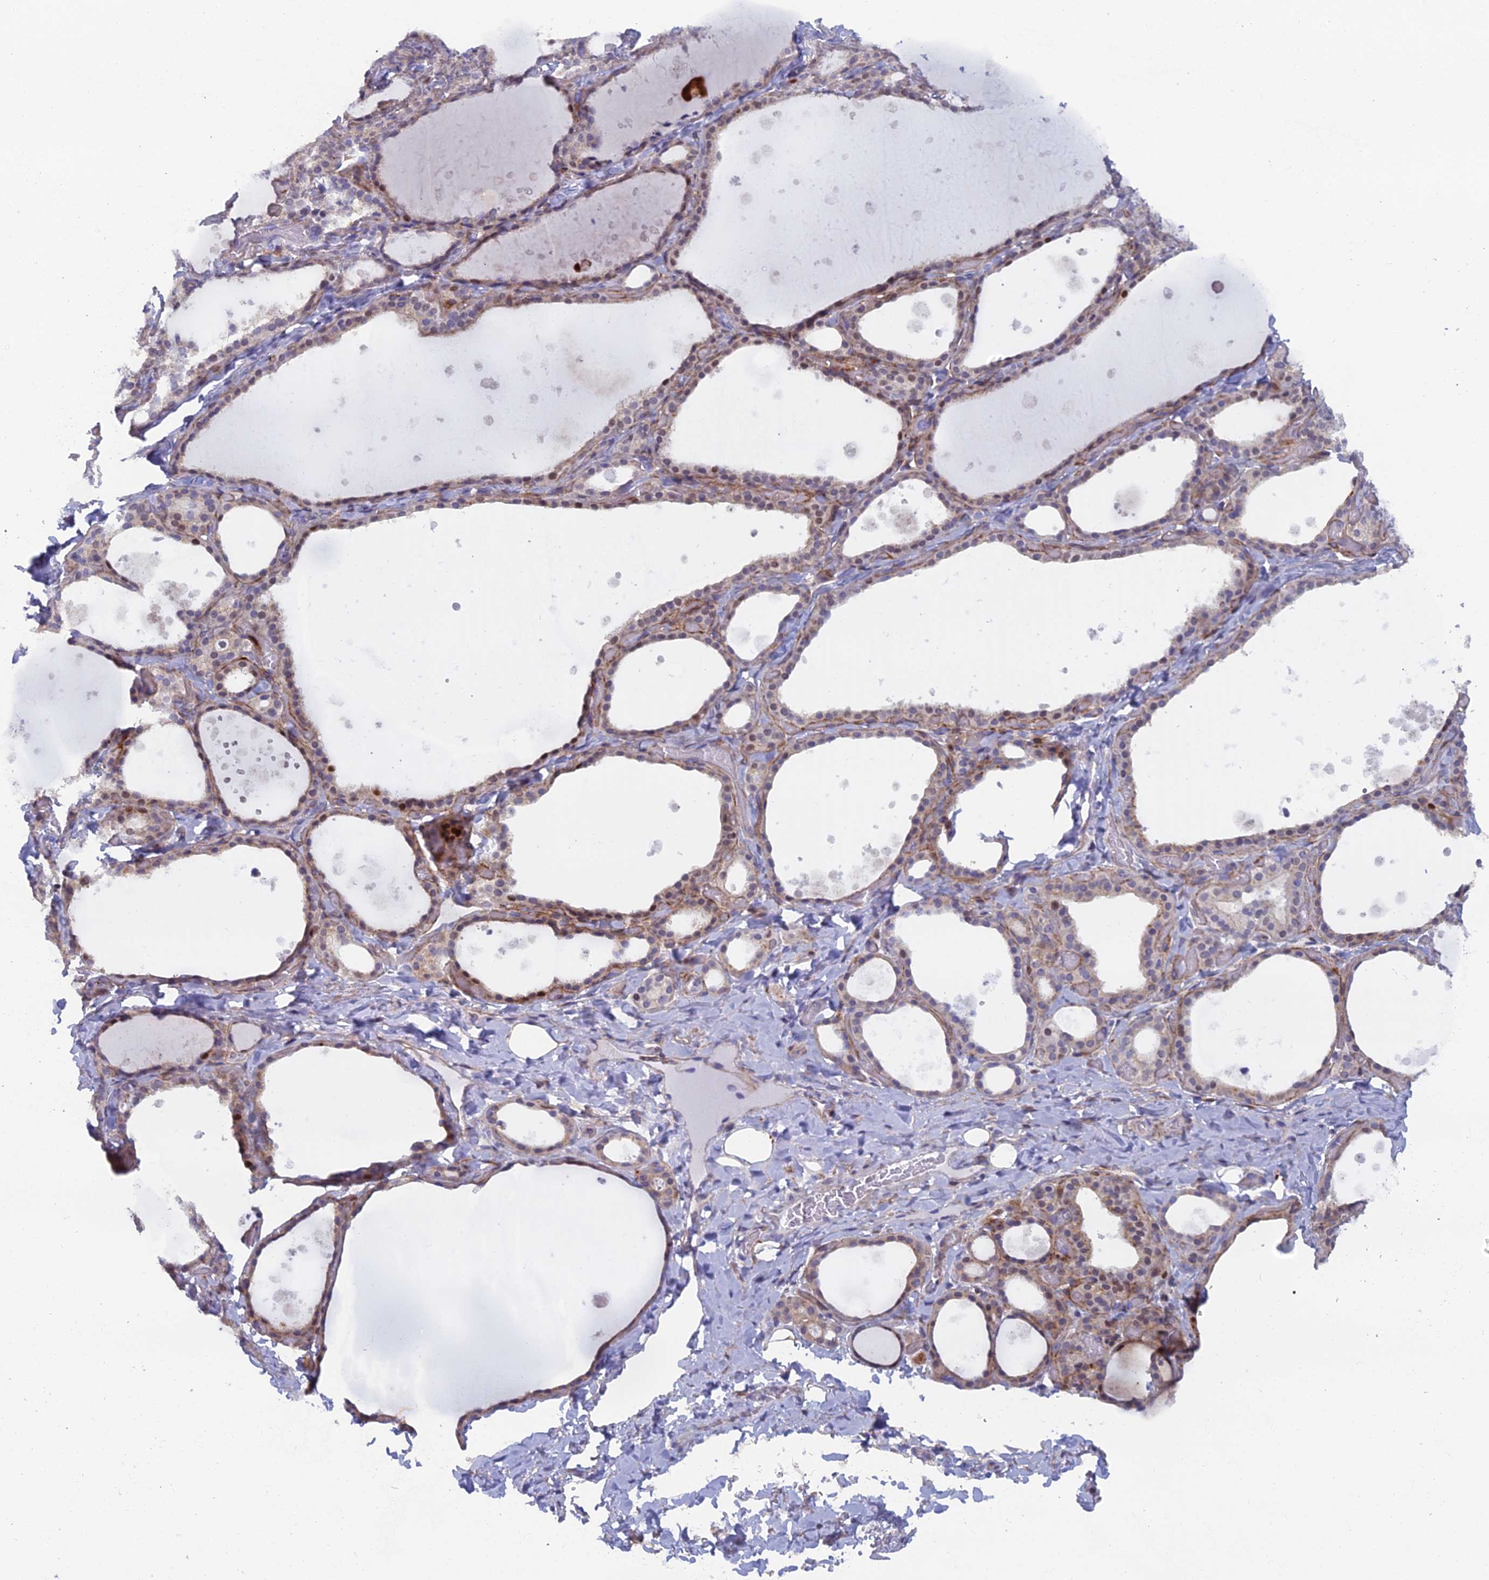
{"staining": {"intensity": "strong", "quantity": "<25%", "location": "nuclear"}, "tissue": "thyroid gland", "cell_type": "Glandular cells", "image_type": "normal", "snomed": [{"axis": "morphology", "description": "Normal tissue, NOS"}, {"axis": "topography", "description": "Thyroid gland"}], "caption": "Immunohistochemical staining of benign human thyroid gland shows strong nuclear protein staining in about <25% of glandular cells. The staining was performed using DAB (3,3'-diaminobenzidine) to visualize the protein expression in brown, while the nuclei were stained in blue with hematoxylin (Magnification: 20x).", "gene": "B9D2", "patient": {"sex": "female", "age": 44}}